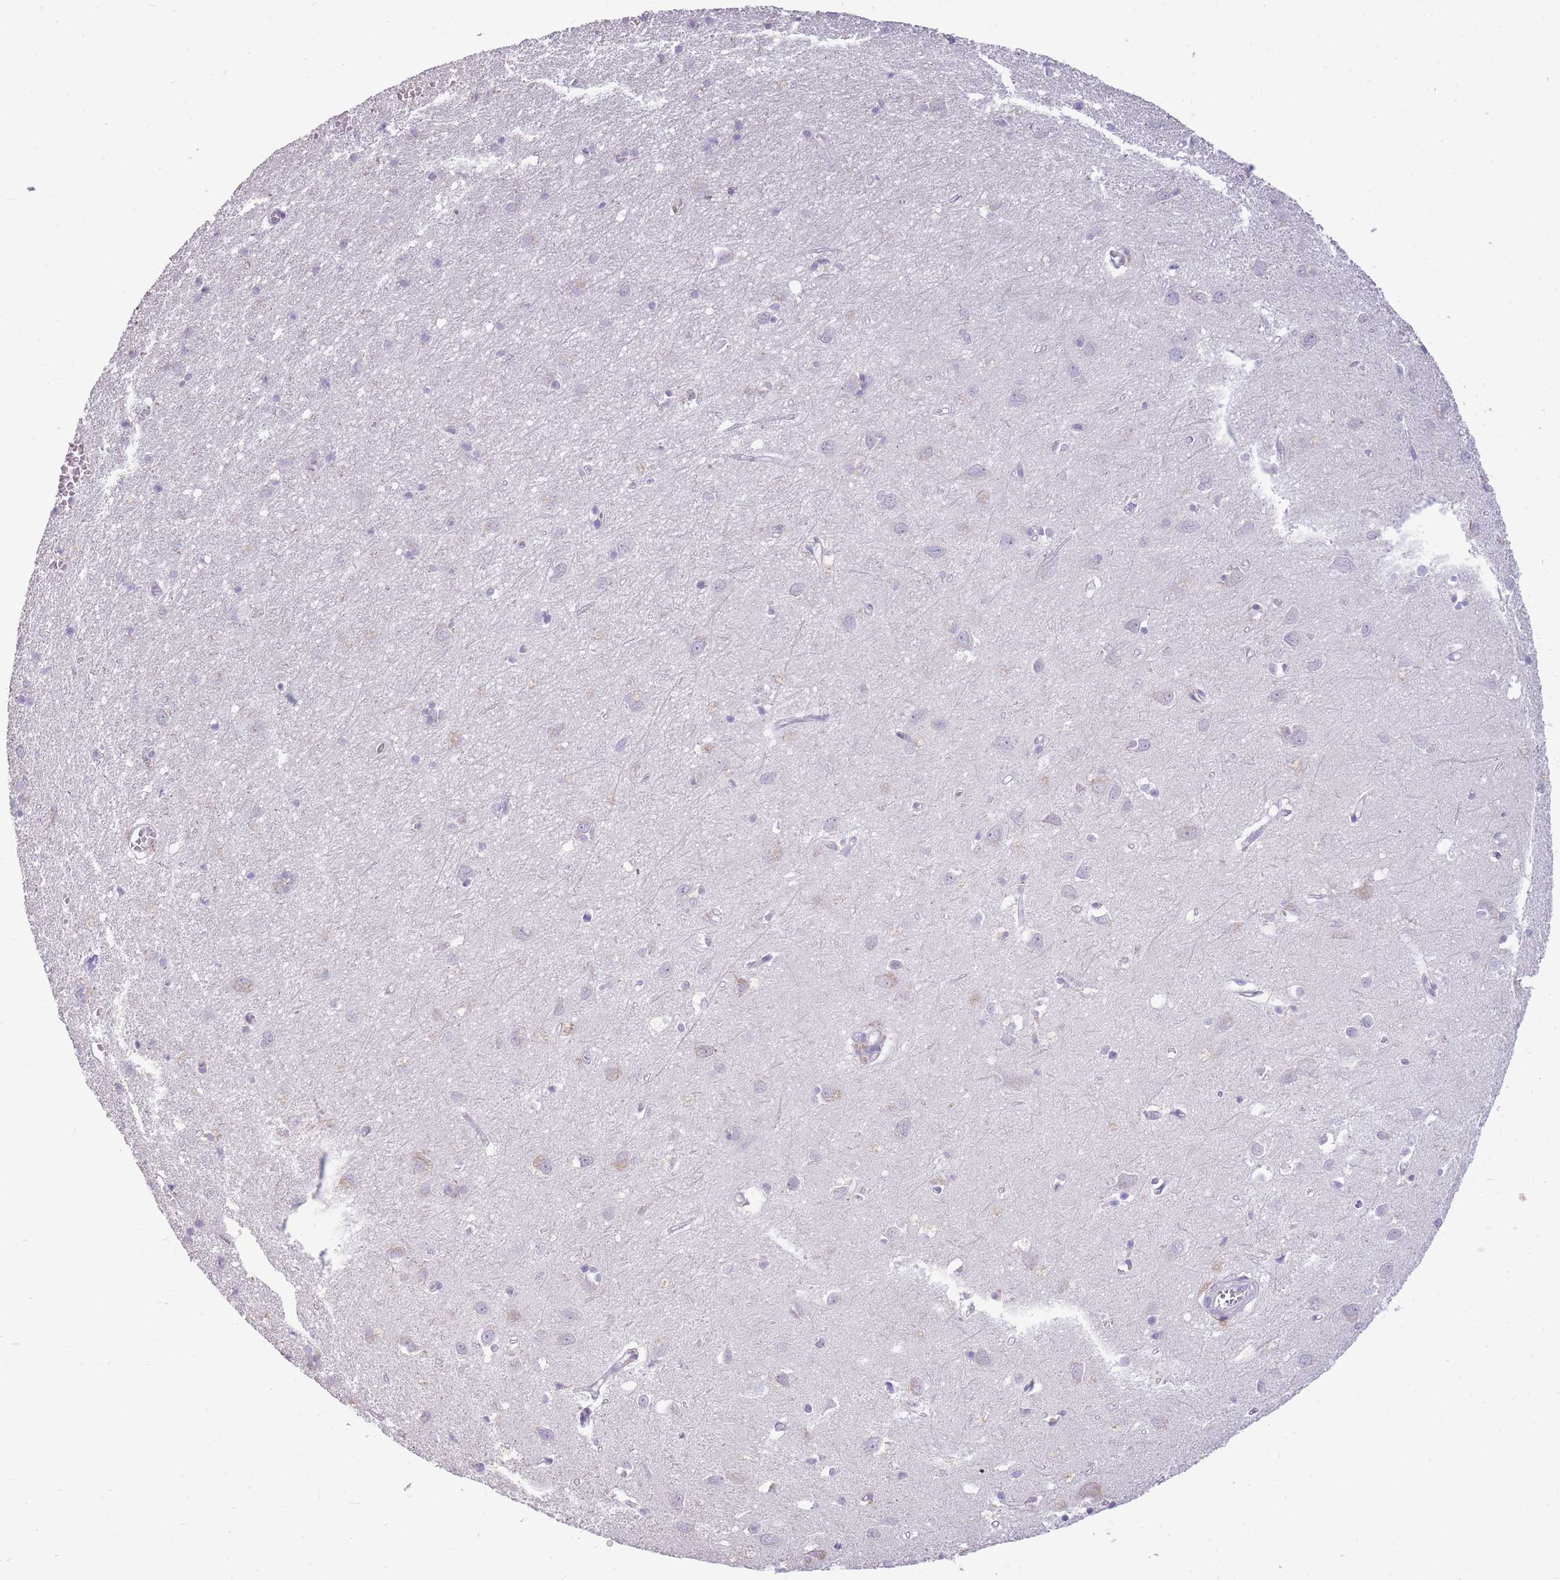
{"staining": {"intensity": "negative", "quantity": "none", "location": "none"}, "tissue": "cerebral cortex", "cell_type": "Endothelial cells", "image_type": "normal", "snomed": [{"axis": "morphology", "description": "Normal tissue, NOS"}, {"axis": "topography", "description": "Cerebral cortex"}], "caption": "IHC of benign cerebral cortex reveals no positivity in endothelial cells. The staining is performed using DAB (3,3'-diaminobenzidine) brown chromogen with nuclei counter-stained in using hematoxylin.", "gene": "TPSD1", "patient": {"sex": "female", "age": 64}}